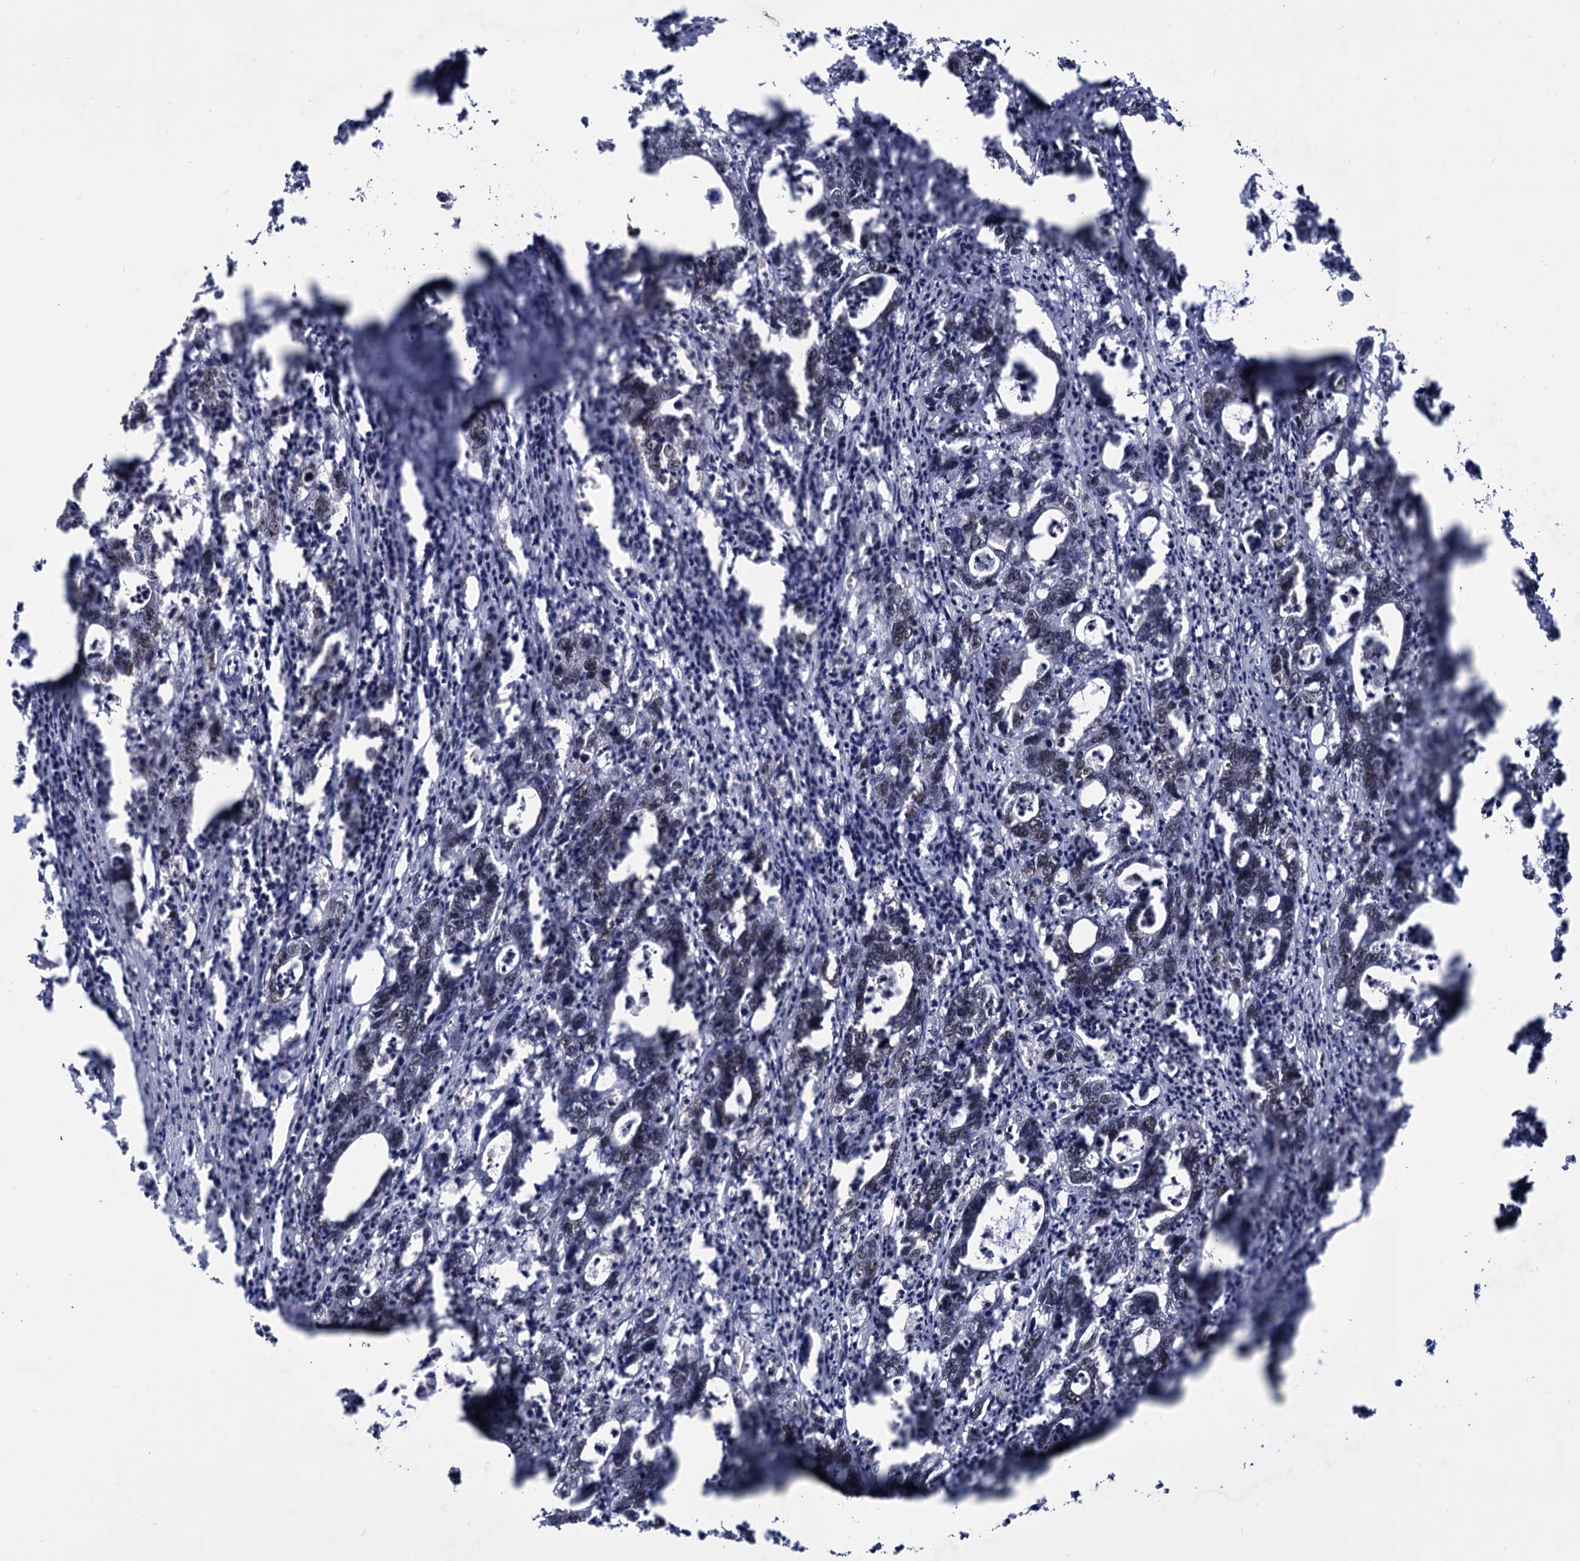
{"staining": {"intensity": "weak", "quantity": "<25%", "location": "nuclear"}, "tissue": "colorectal cancer", "cell_type": "Tumor cells", "image_type": "cancer", "snomed": [{"axis": "morphology", "description": "Adenocarcinoma, NOS"}, {"axis": "topography", "description": "Colon"}], "caption": "An immunohistochemistry histopathology image of colorectal adenocarcinoma is shown. There is no staining in tumor cells of colorectal adenocarcinoma.", "gene": "RNASEH2B", "patient": {"sex": "female", "age": 75}}